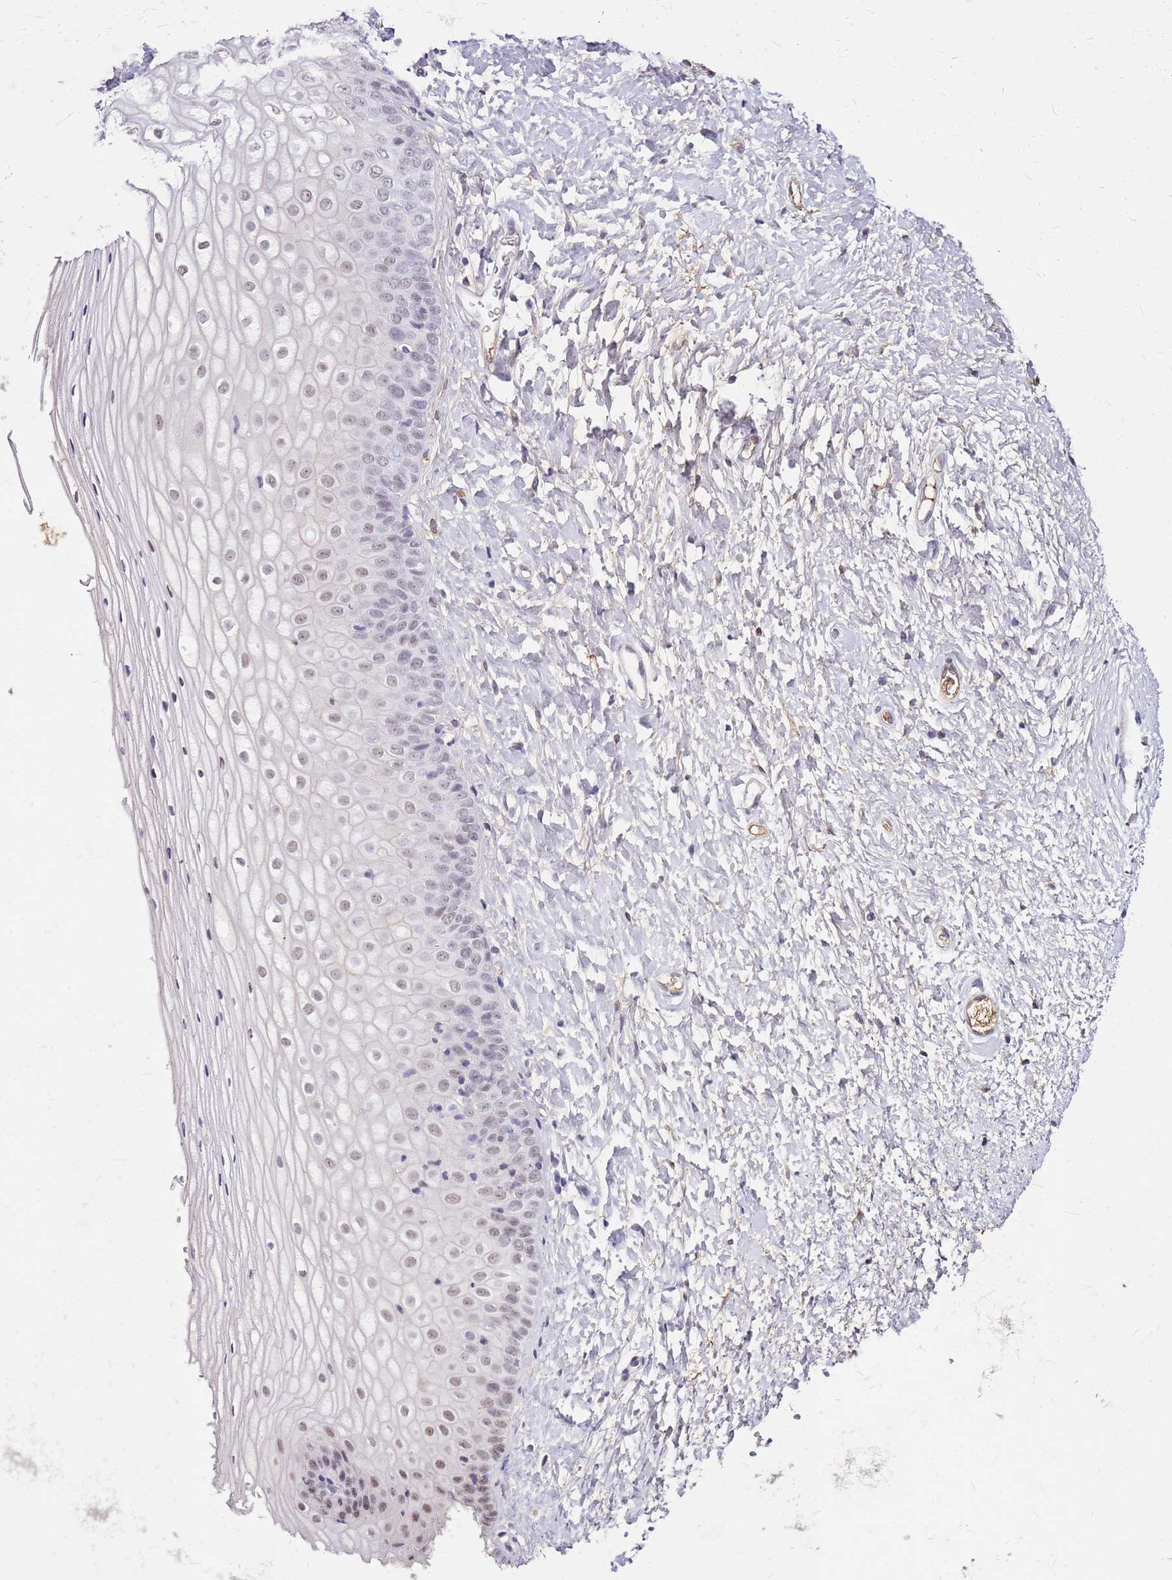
{"staining": {"intensity": "weak", "quantity": "<25%", "location": "cytoplasmic/membranous,nuclear"}, "tissue": "vagina", "cell_type": "Squamous epithelial cells", "image_type": "normal", "snomed": [{"axis": "morphology", "description": "Normal tissue, NOS"}, {"axis": "topography", "description": "Vagina"}], "caption": "A high-resolution image shows immunohistochemistry (IHC) staining of unremarkable vagina, which shows no significant positivity in squamous epithelial cells.", "gene": "ALDH1A3", "patient": {"sex": "female", "age": 65}}